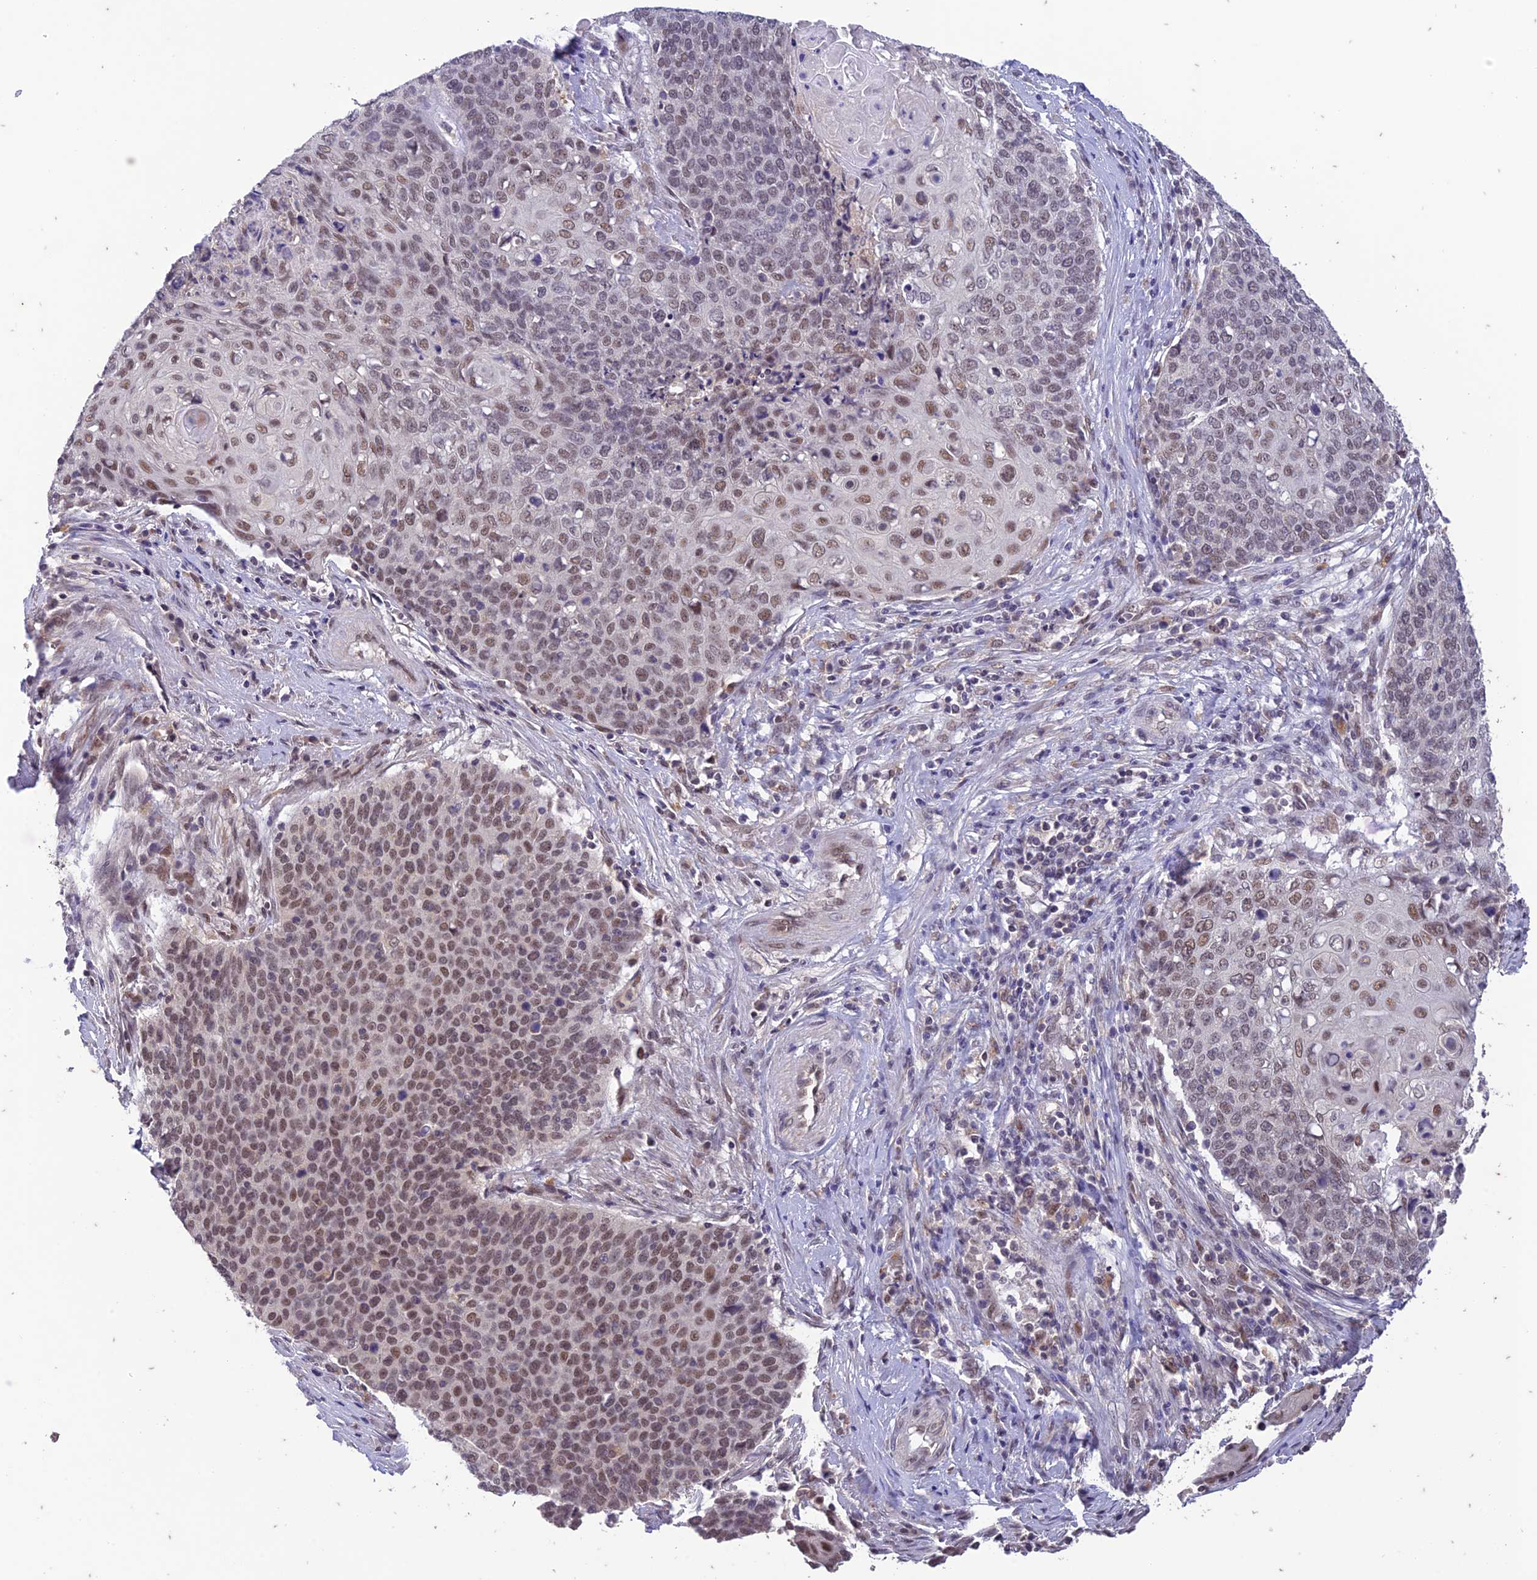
{"staining": {"intensity": "moderate", "quantity": "25%-75%", "location": "nuclear"}, "tissue": "cervical cancer", "cell_type": "Tumor cells", "image_type": "cancer", "snomed": [{"axis": "morphology", "description": "Squamous cell carcinoma, NOS"}, {"axis": "topography", "description": "Cervix"}], "caption": "Cervical cancer (squamous cell carcinoma) was stained to show a protein in brown. There is medium levels of moderate nuclear expression in about 25%-75% of tumor cells. The protein is stained brown, and the nuclei are stained in blue (DAB (3,3'-diaminobenzidine) IHC with brightfield microscopy, high magnification).", "gene": "POP4", "patient": {"sex": "female", "age": 39}}